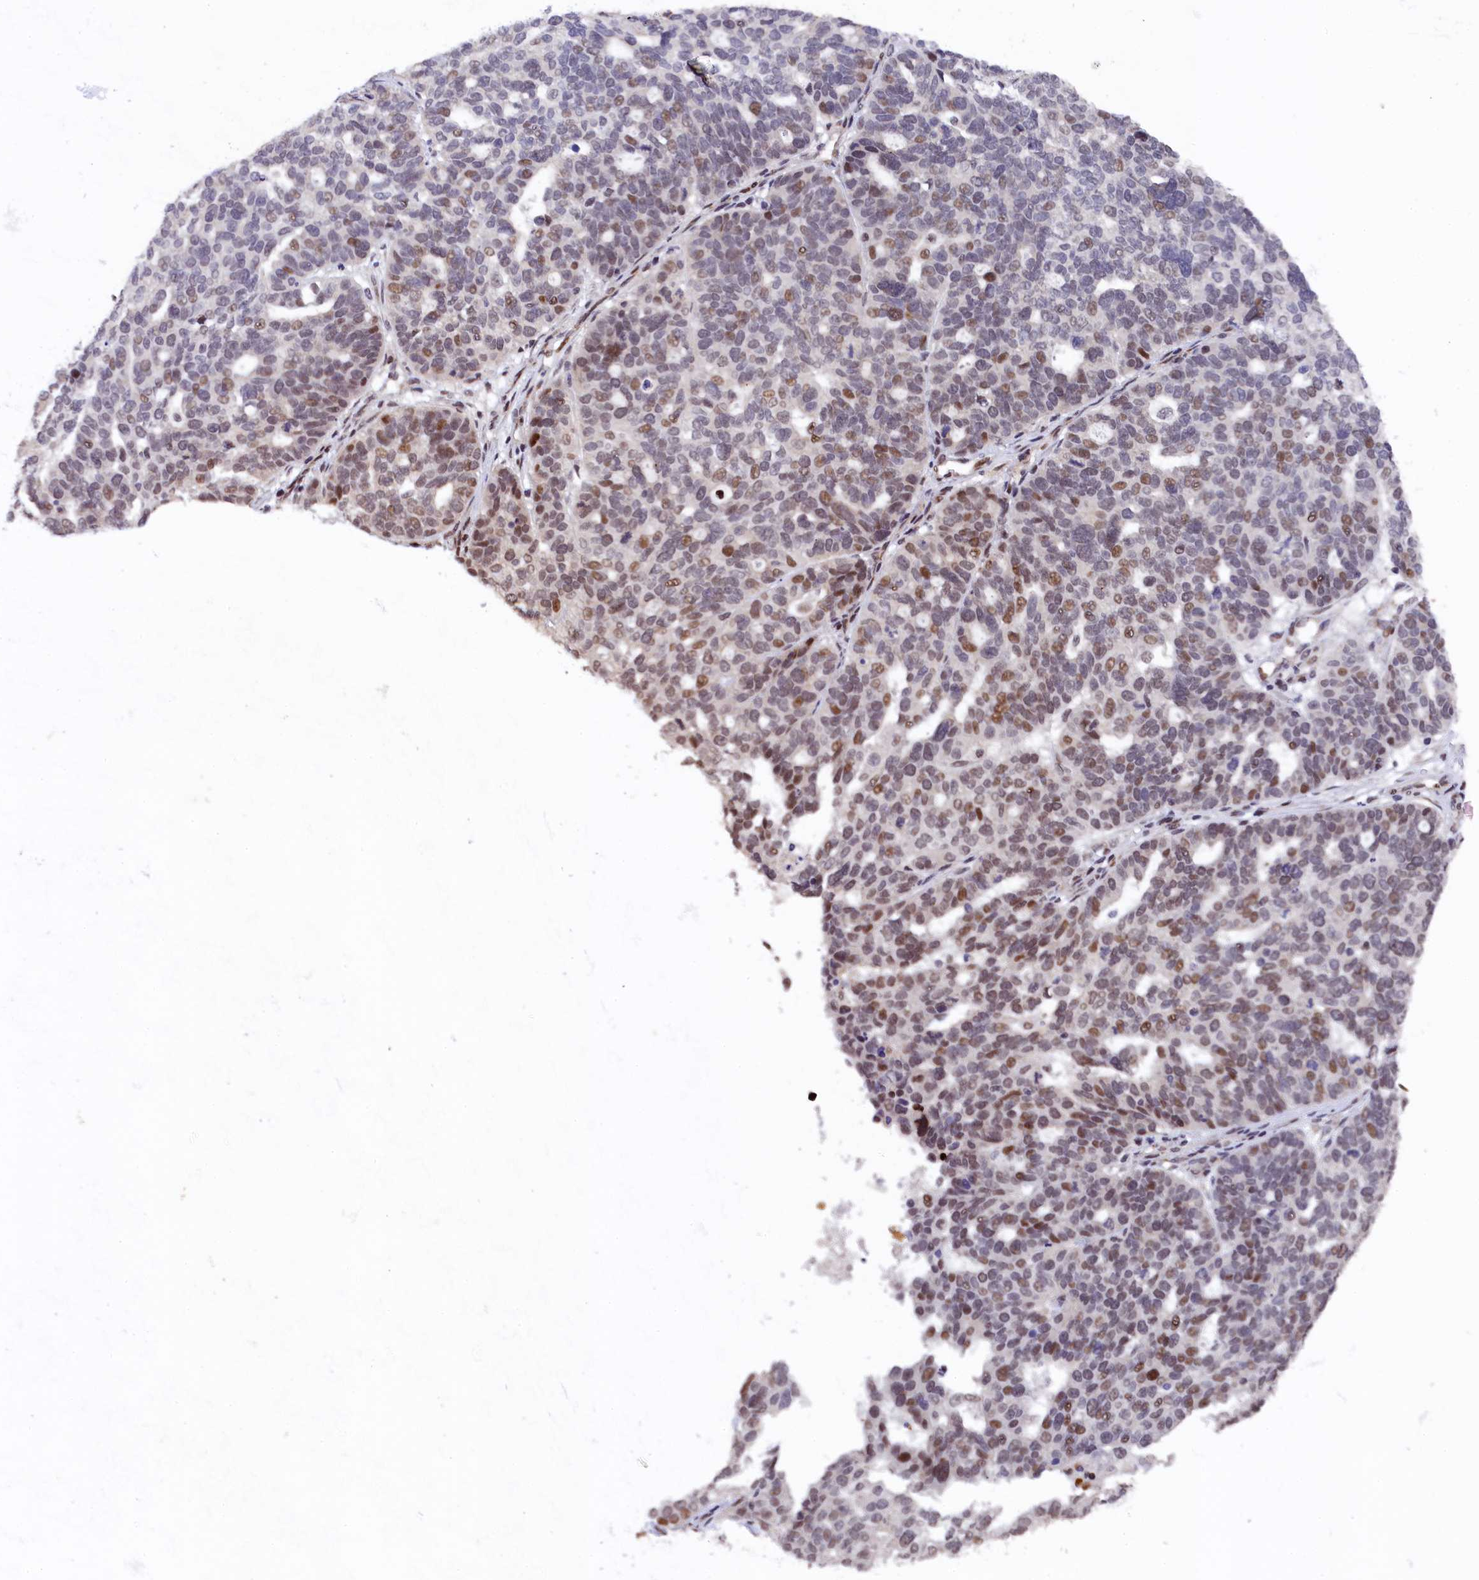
{"staining": {"intensity": "moderate", "quantity": "25%-75%", "location": "nuclear"}, "tissue": "ovarian cancer", "cell_type": "Tumor cells", "image_type": "cancer", "snomed": [{"axis": "morphology", "description": "Cystadenocarcinoma, serous, NOS"}, {"axis": "topography", "description": "Ovary"}], "caption": "Immunohistochemistry of human serous cystadenocarcinoma (ovarian) exhibits medium levels of moderate nuclear expression in approximately 25%-75% of tumor cells.", "gene": "ADIG", "patient": {"sex": "female", "age": 59}}